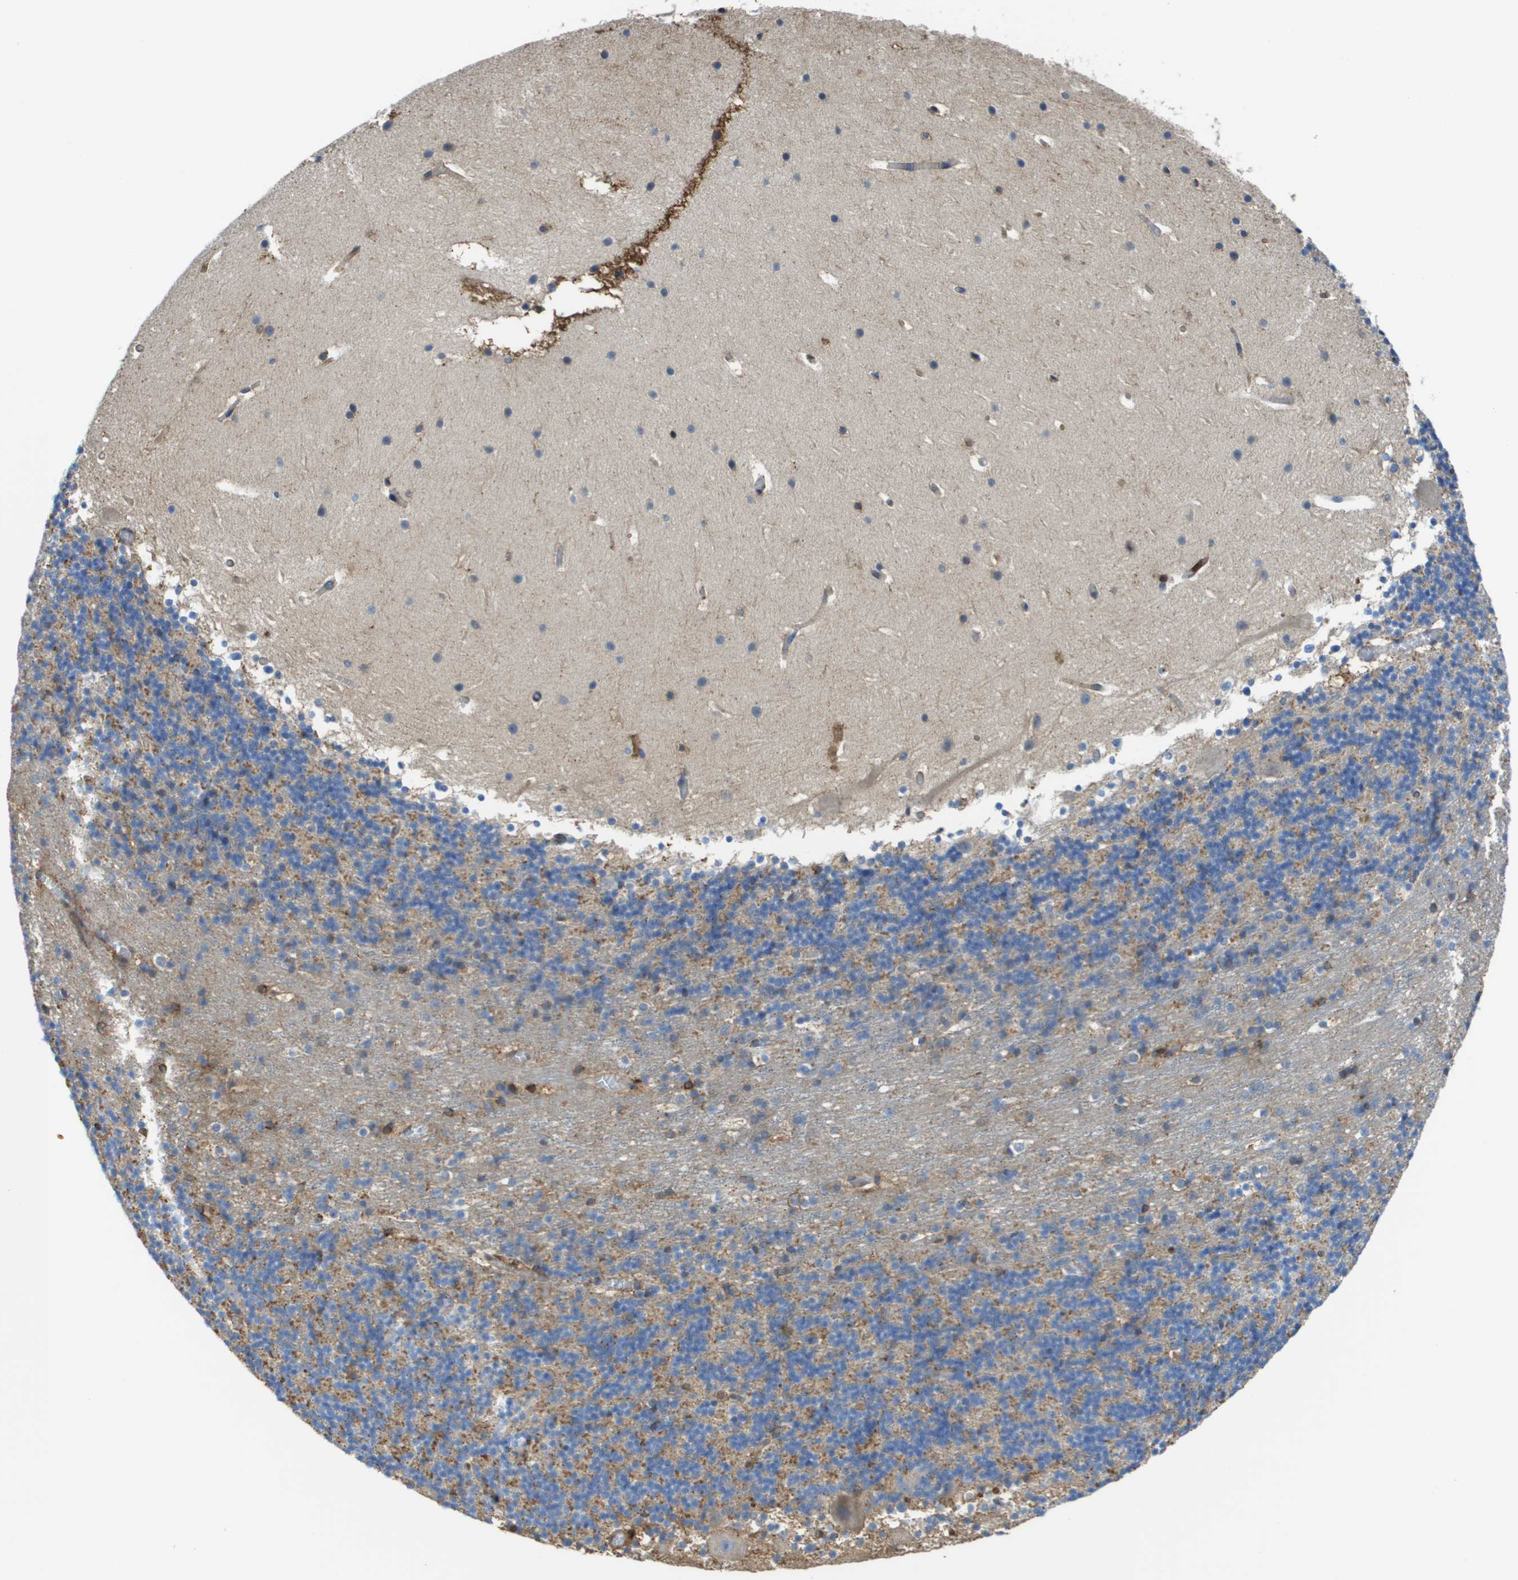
{"staining": {"intensity": "weak", "quantity": "25%-75%", "location": "cytoplasmic/membranous"}, "tissue": "cerebellum", "cell_type": "Cells in granular layer", "image_type": "normal", "snomed": [{"axis": "morphology", "description": "Normal tissue, NOS"}, {"axis": "topography", "description": "Cerebellum"}], "caption": "Immunohistochemical staining of benign cerebellum demonstrates 25%-75% levels of weak cytoplasmic/membranous protein expression in about 25%-75% of cells in granular layer.", "gene": "PASK", "patient": {"sex": "male", "age": 45}}